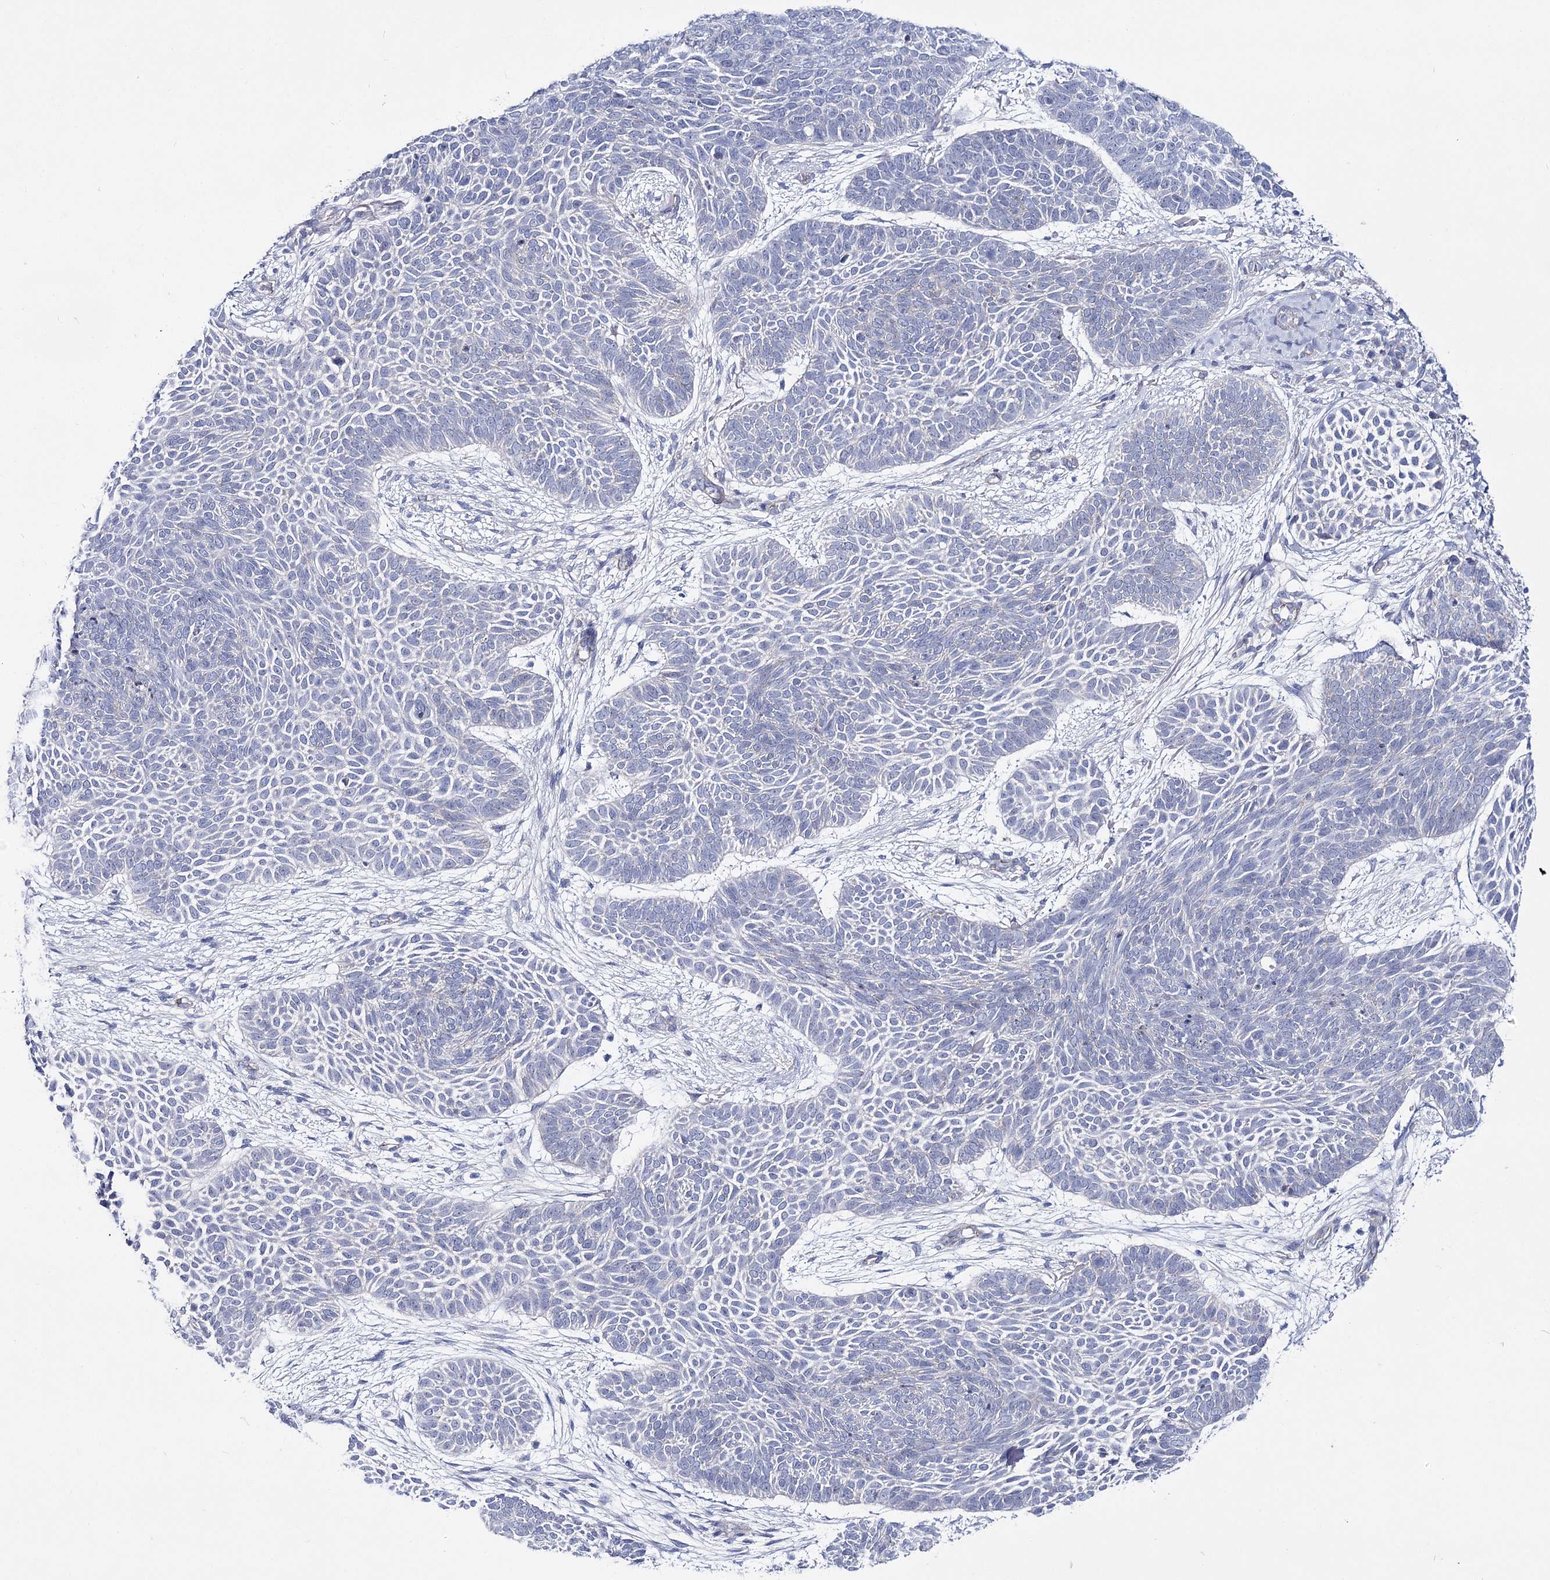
{"staining": {"intensity": "negative", "quantity": "none", "location": "none"}, "tissue": "skin cancer", "cell_type": "Tumor cells", "image_type": "cancer", "snomed": [{"axis": "morphology", "description": "Basal cell carcinoma"}, {"axis": "topography", "description": "Skin"}], "caption": "This is an IHC photomicrograph of human skin cancer. There is no expression in tumor cells.", "gene": "NRAP", "patient": {"sex": "male", "age": 85}}